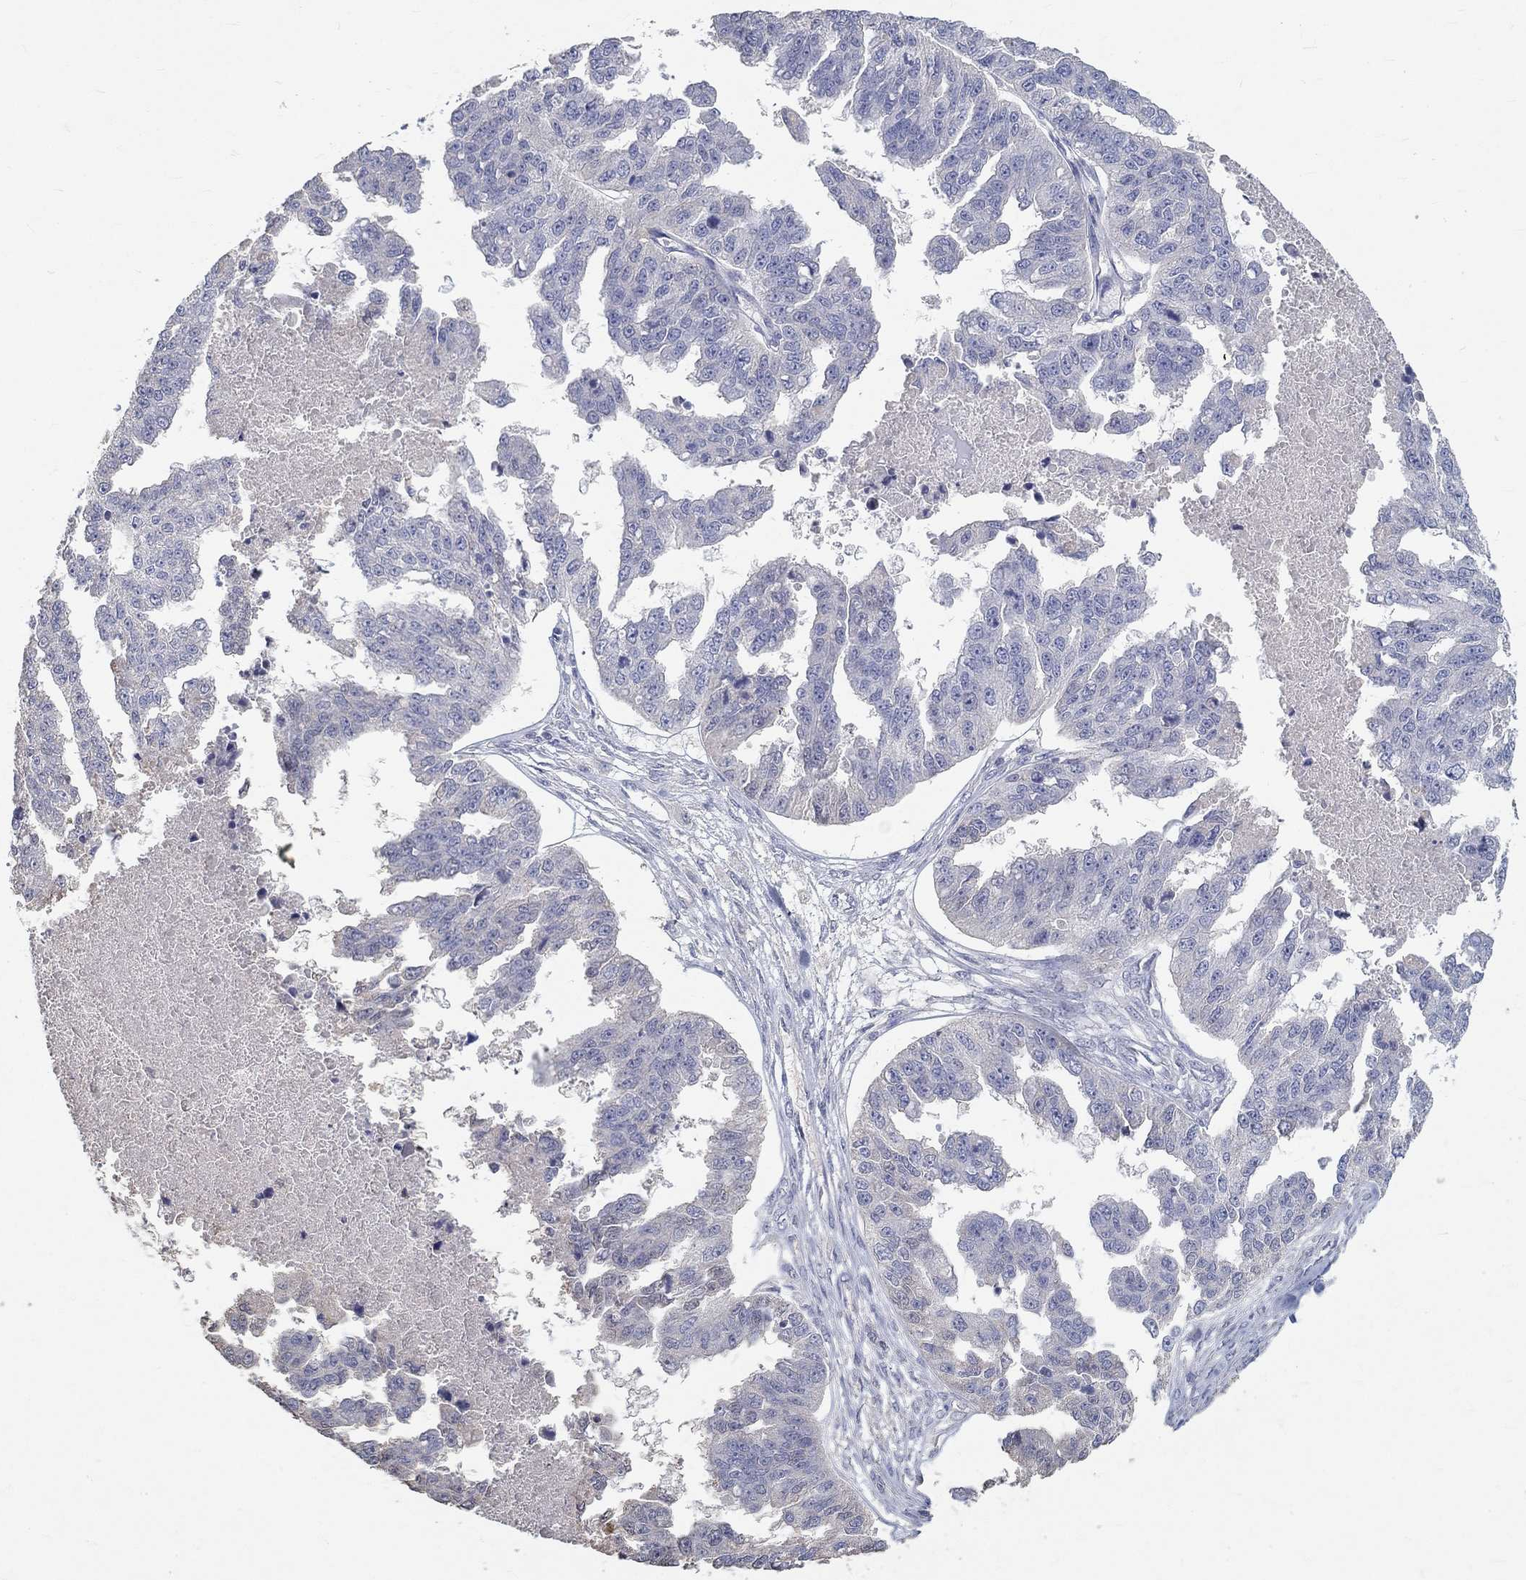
{"staining": {"intensity": "negative", "quantity": "none", "location": "none"}, "tissue": "ovarian cancer", "cell_type": "Tumor cells", "image_type": "cancer", "snomed": [{"axis": "morphology", "description": "Cystadenocarcinoma, serous, NOS"}, {"axis": "topography", "description": "Ovary"}], "caption": "The immunohistochemistry histopathology image has no significant positivity in tumor cells of ovarian serous cystadenocarcinoma tissue.", "gene": "FGF2", "patient": {"sex": "female", "age": 58}}